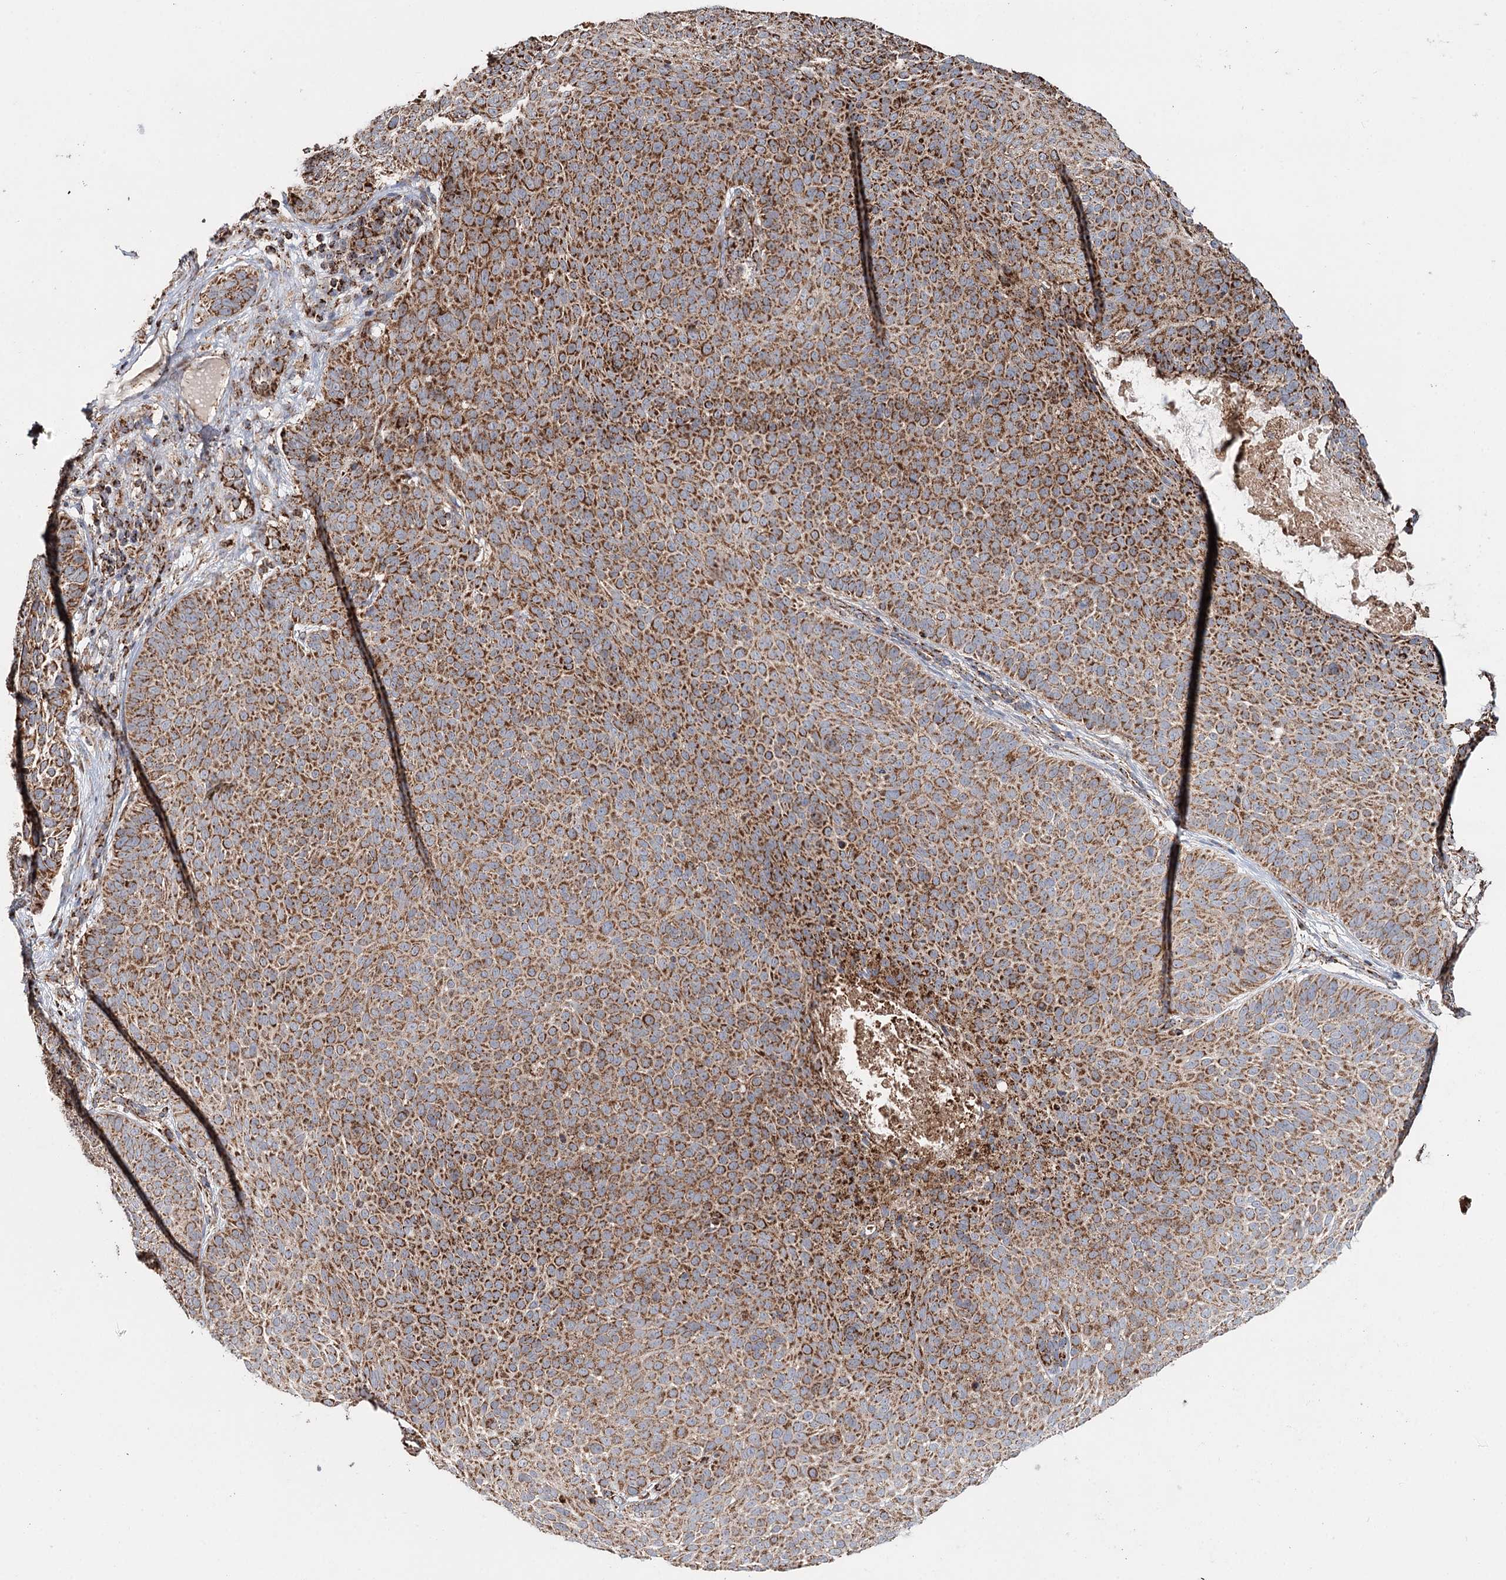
{"staining": {"intensity": "moderate", "quantity": ">75%", "location": "cytoplasmic/membranous"}, "tissue": "skin cancer", "cell_type": "Tumor cells", "image_type": "cancer", "snomed": [{"axis": "morphology", "description": "Basal cell carcinoma"}, {"axis": "topography", "description": "Skin"}], "caption": "IHC histopathology image of neoplastic tissue: skin cancer (basal cell carcinoma) stained using immunohistochemistry (IHC) exhibits medium levels of moderate protein expression localized specifically in the cytoplasmic/membranous of tumor cells, appearing as a cytoplasmic/membranous brown color.", "gene": "APH1A", "patient": {"sex": "male", "age": 85}}